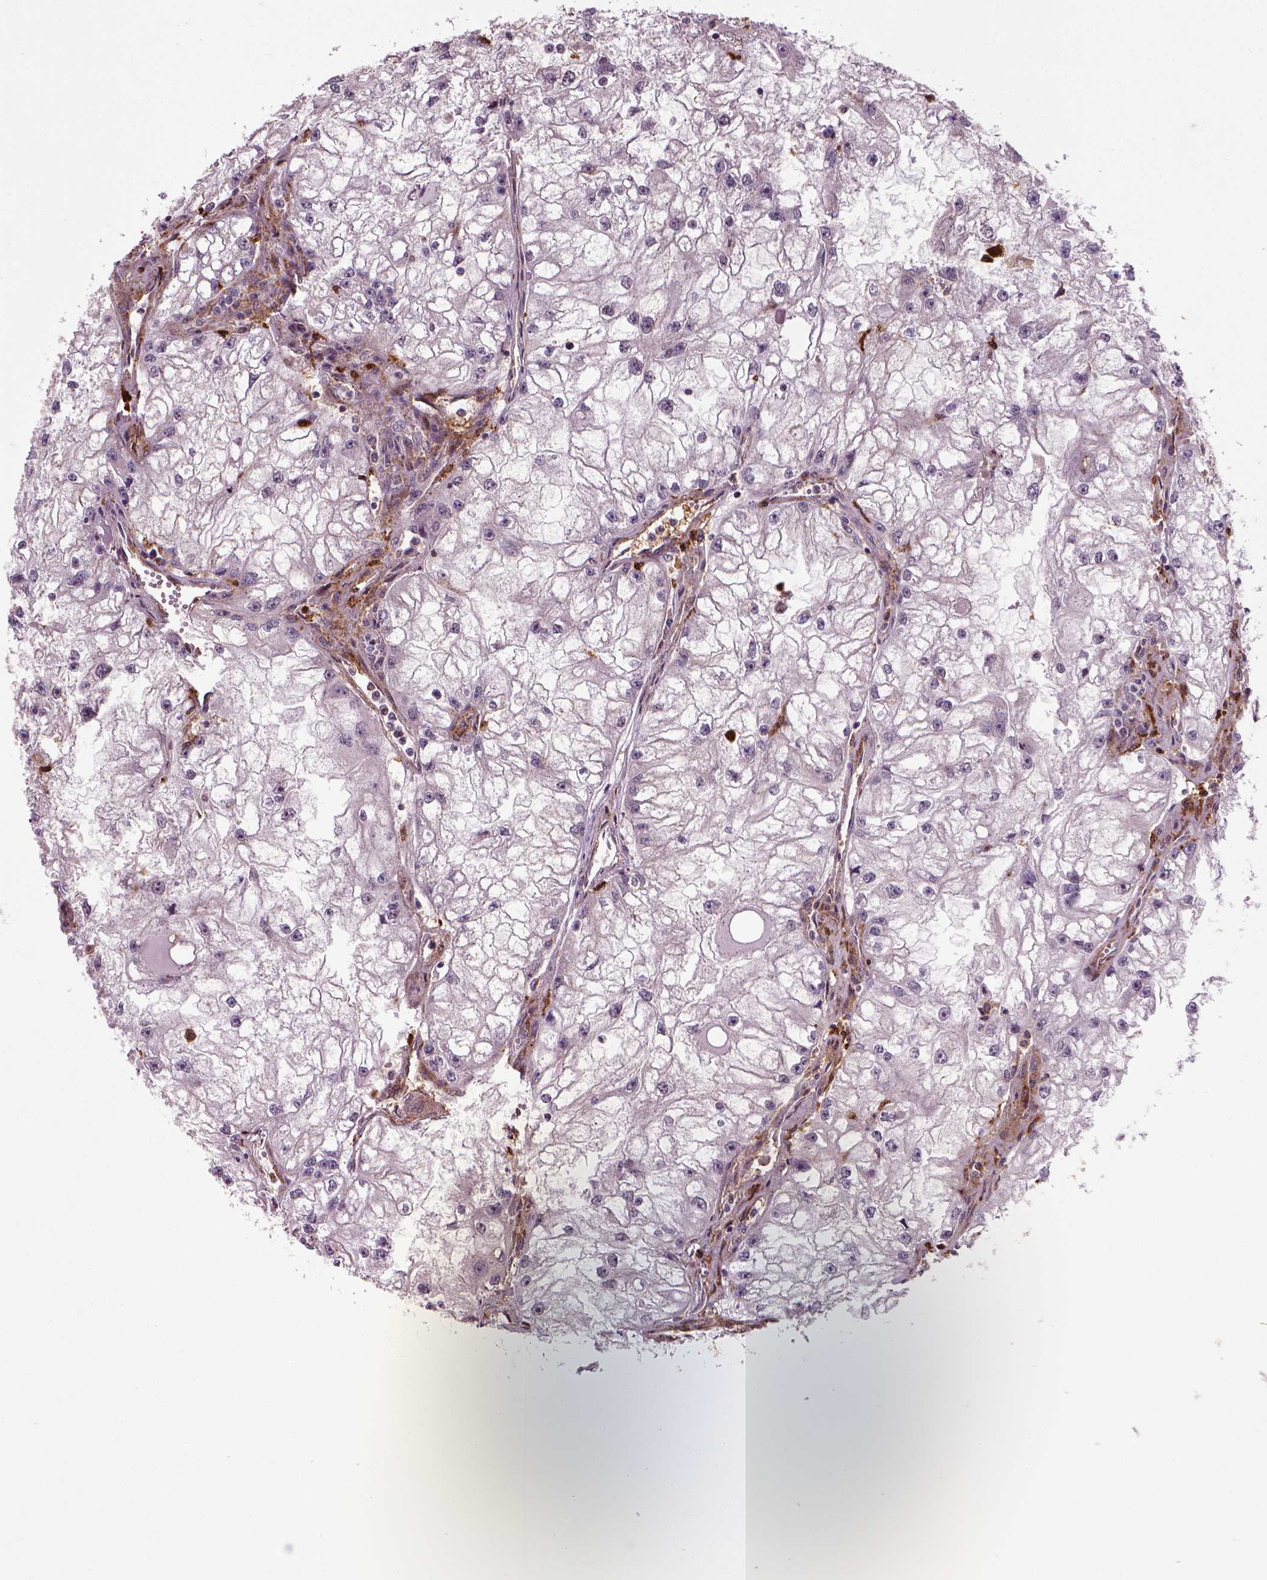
{"staining": {"intensity": "moderate", "quantity": "25%-75%", "location": "cytoplasmic/membranous"}, "tissue": "renal cancer", "cell_type": "Tumor cells", "image_type": "cancer", "snomed": [{"axis": "morphology", "description": "Adenocarcinoma, NOS"}, {"axis": "topography", "description": "Kidney"}], "caption": "An IHC photomicrograph of neoplastic tissue is shown. Protein staining in brown highlights moderate cytoplasmic/membranous positivity in renal cancer within tumor cells. Using DAB (3,3'-diaminobenzidine) (brown) and hematoxylin (blue) stains, captured at high magnification using brightfield microscopy.", "gene": "MARCKS", "patient": {"sex": "male", "age": 59}}